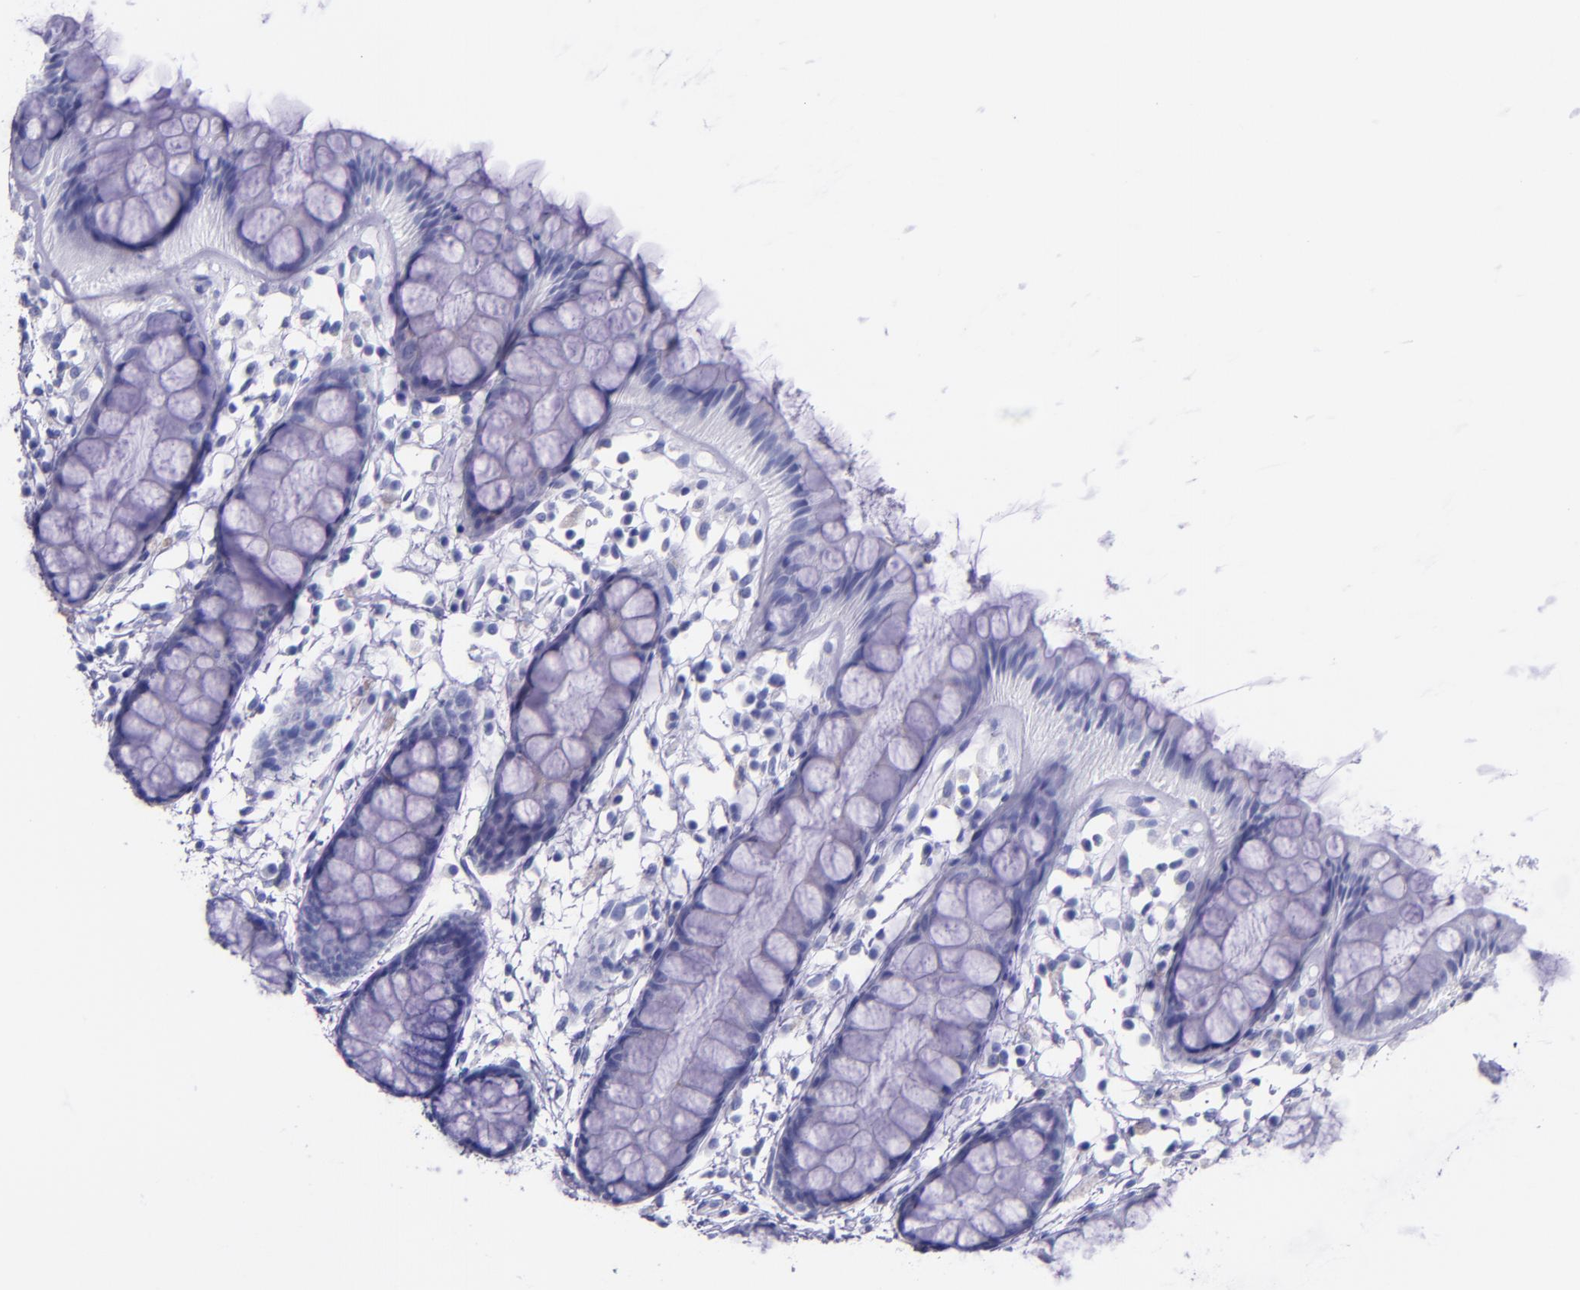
{"staining": {"intensity": "weak", "quantity": "25%-75%", "location": "cytoplasmic/membranous"}, "tissue": "rectum", "cell_type": "Glandular cells", "image_type": "normal", "snomed": [{"axis": "morphology", "description": "Normal tissue, NOS"}, {"axis": "topography", "description": "Rectum"}], "caption": "Immunohistochemistry (IHC) (DAB) staining of normal human rectum exhibits weak cytoplasmic/membranous protein expression in approximately 25%-75% of glandular cells. The protein is shown in brown color, while the nuclei are stained blue.", "gene": "SLPI", "patient": {"sex": "female", "age": 66}}